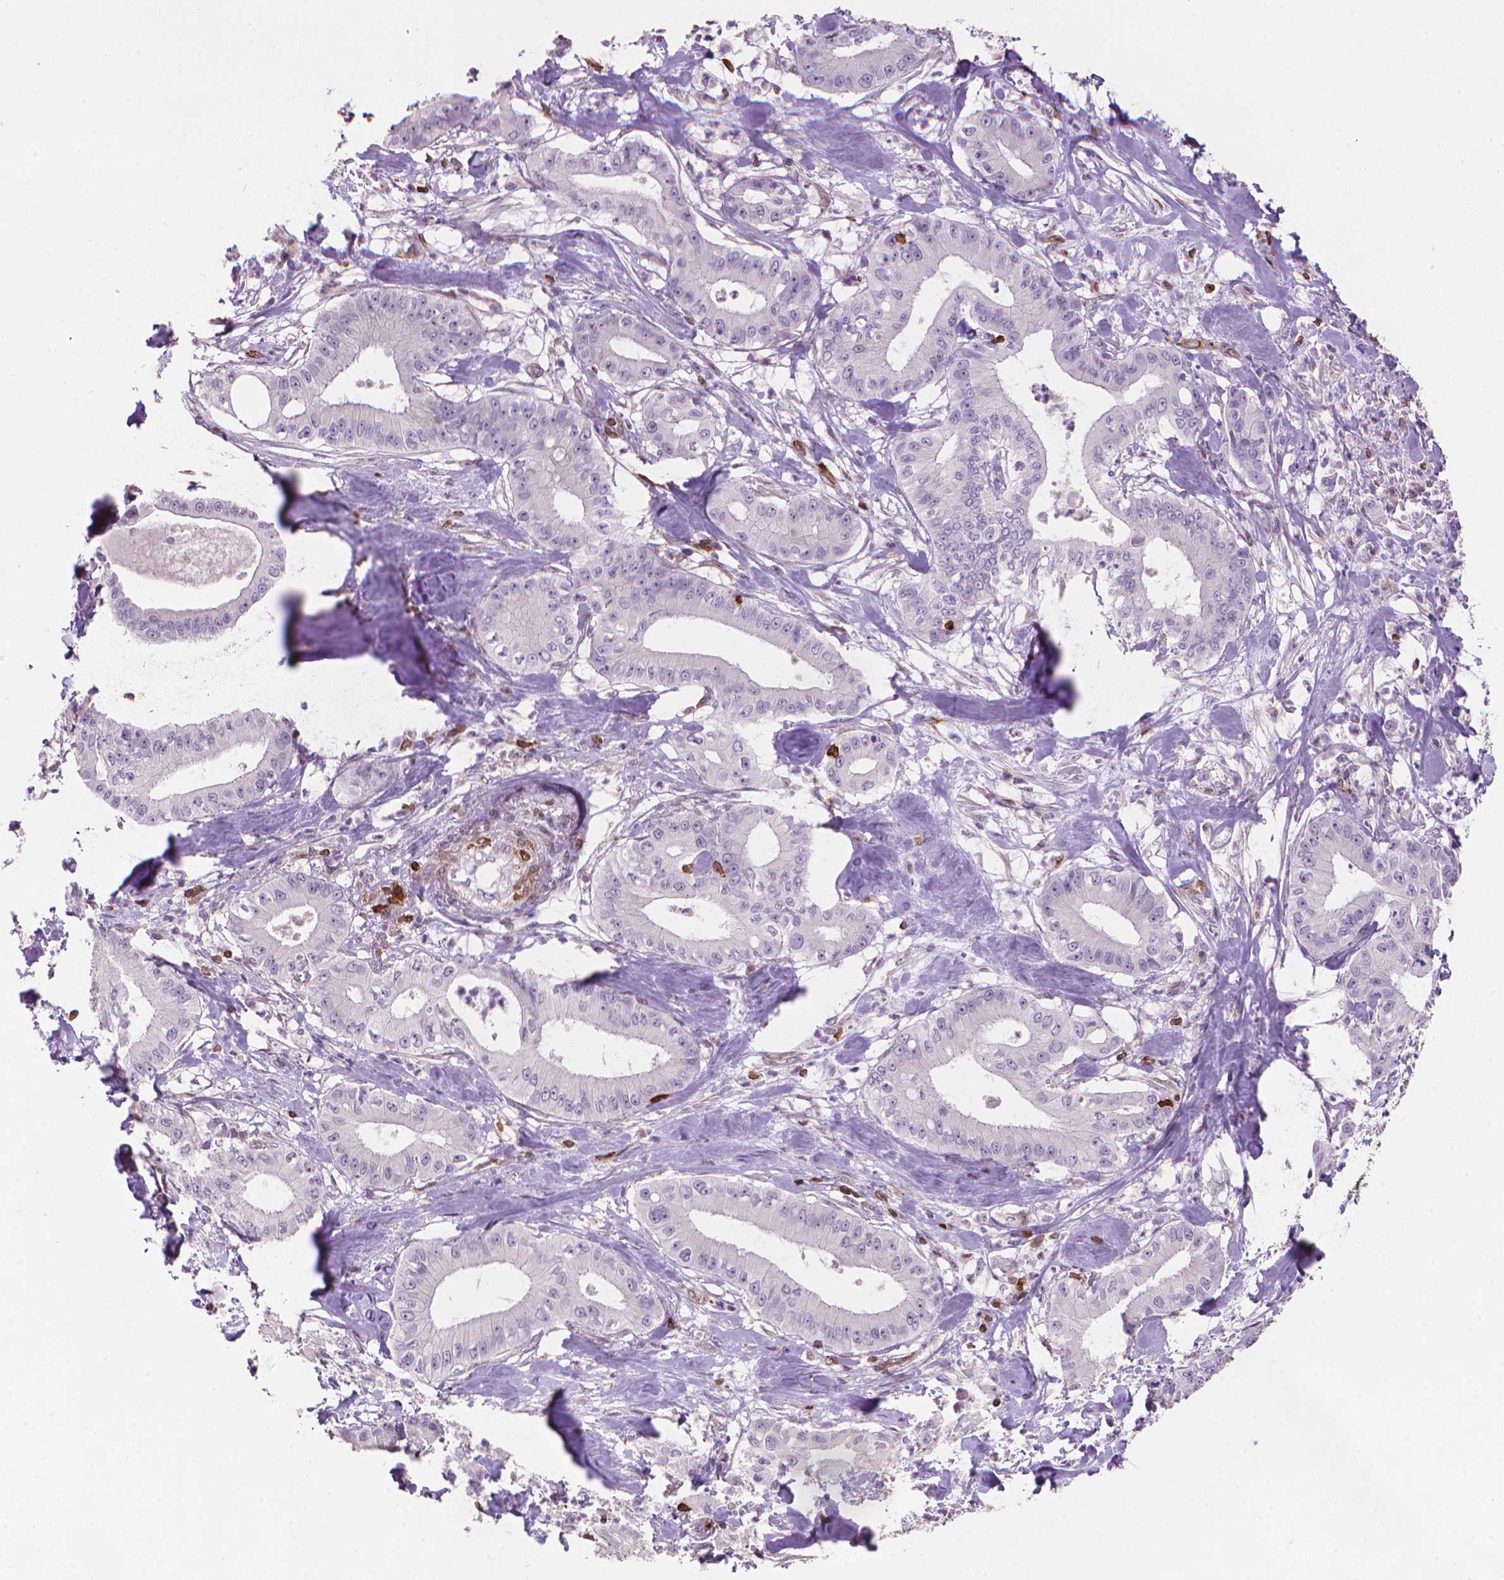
{"staining": {"intensity": "negative", "quantity": "none", "location": "none"}, "tissue": "pancreatic cancer", "cell_type": "Tumor cells", "image_type": "cancer", "snomed": [{"axis": "morphology", "description": "Adenocarcinoma, NOS"}, {"axis": "topography", "description": "Pancreas"}], "caption": "Pancreatic cancer was stained to show a protein in brown. There is no significant positivity in tumor cells.", "gene": "BCL2", "patient": {"sex": "male", "age": 71}}